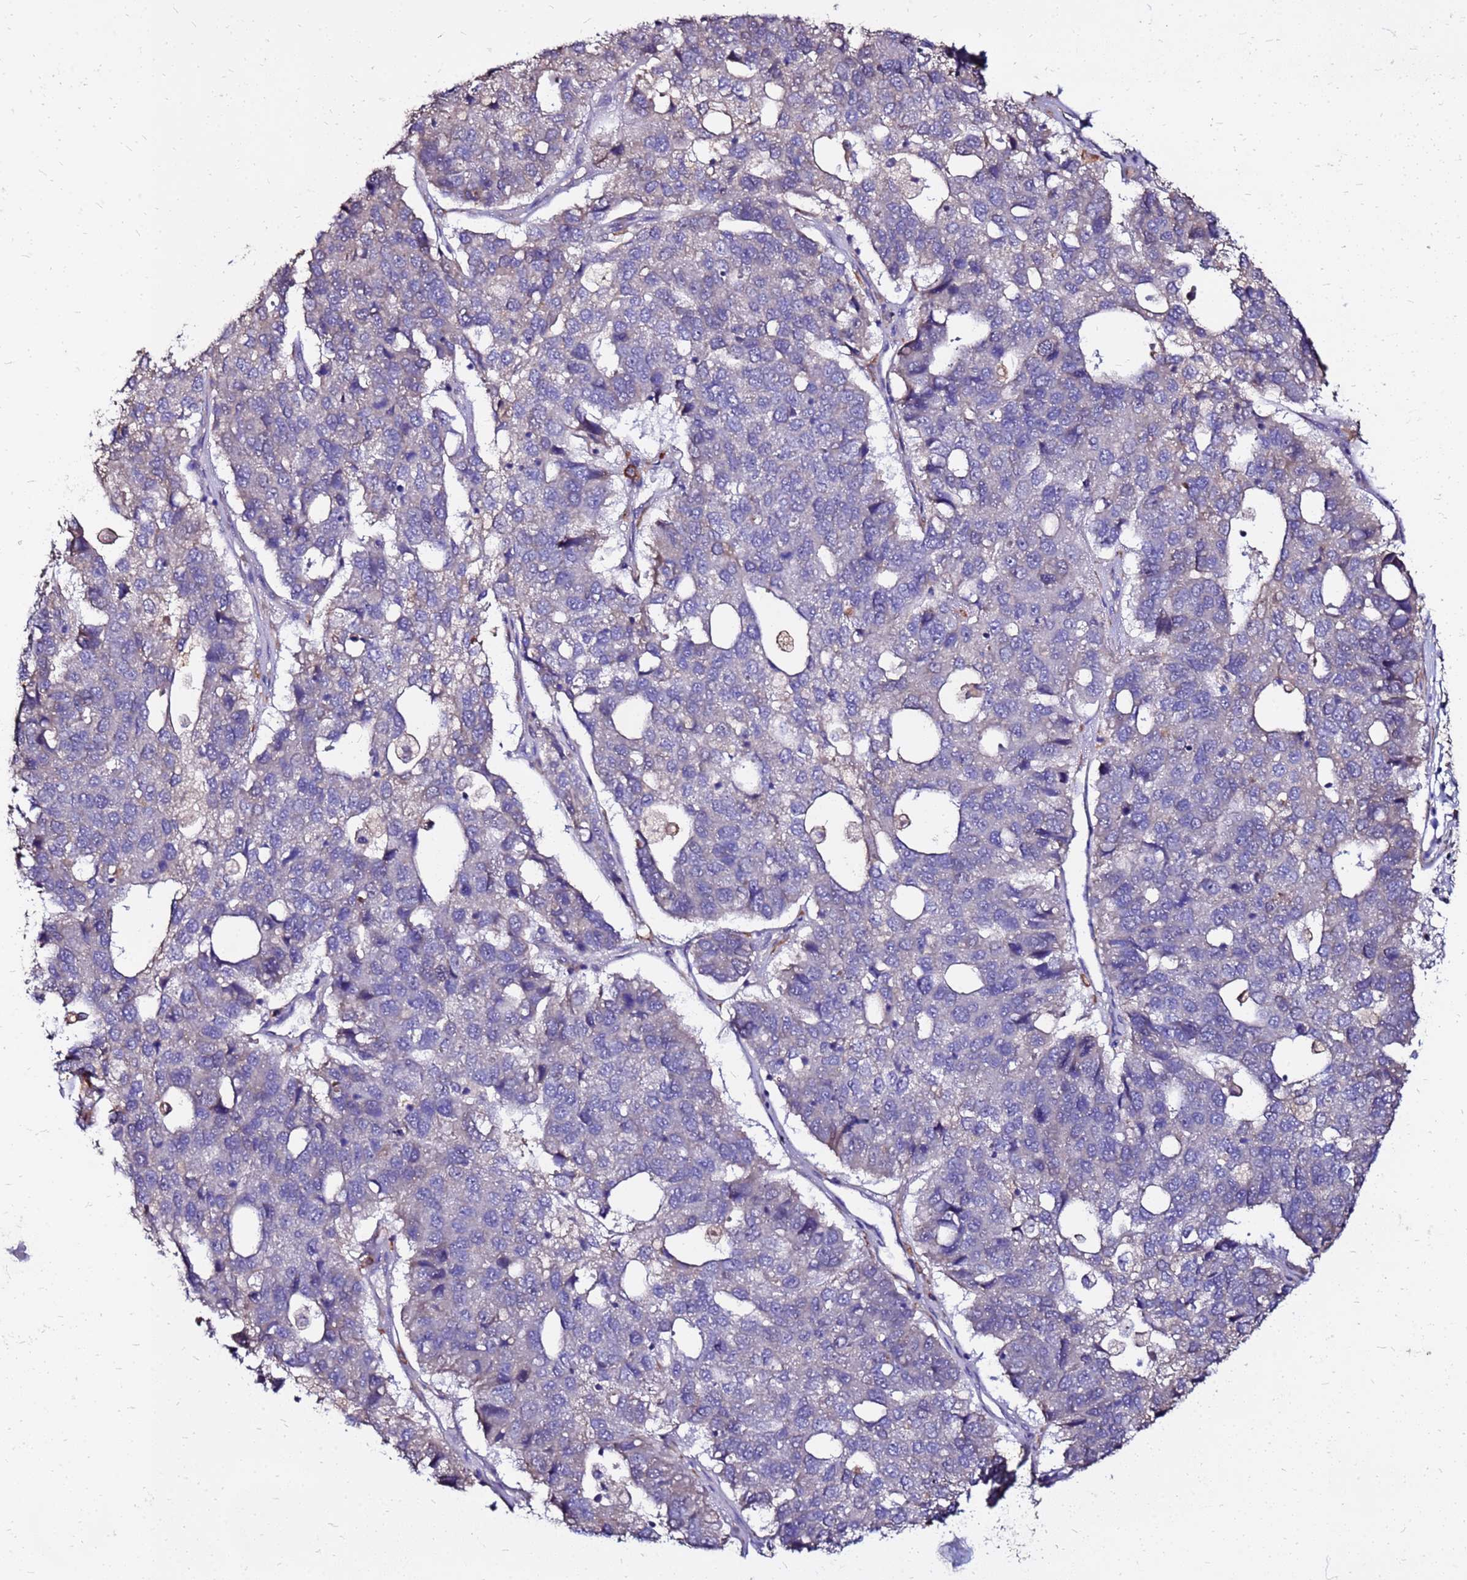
{"staining": {"intensity": "negative", "quantity": "none", "location": "none"}, "tissue": "pancreatic cancer", "cell_type": "Tumor cells", "image_type": "cancer", "snomed": [{"axis": "morphology", "description": "Adenocarcinoma, NOS"}, {"axis": "topography", "description": "Pancreas"}], "caption": "Tumor cells are negative for brown protein staining in pancreatic adenocarcinoma.", "gene": "ARHGEF5", "patient": {"sex": "female", "age": 61}}